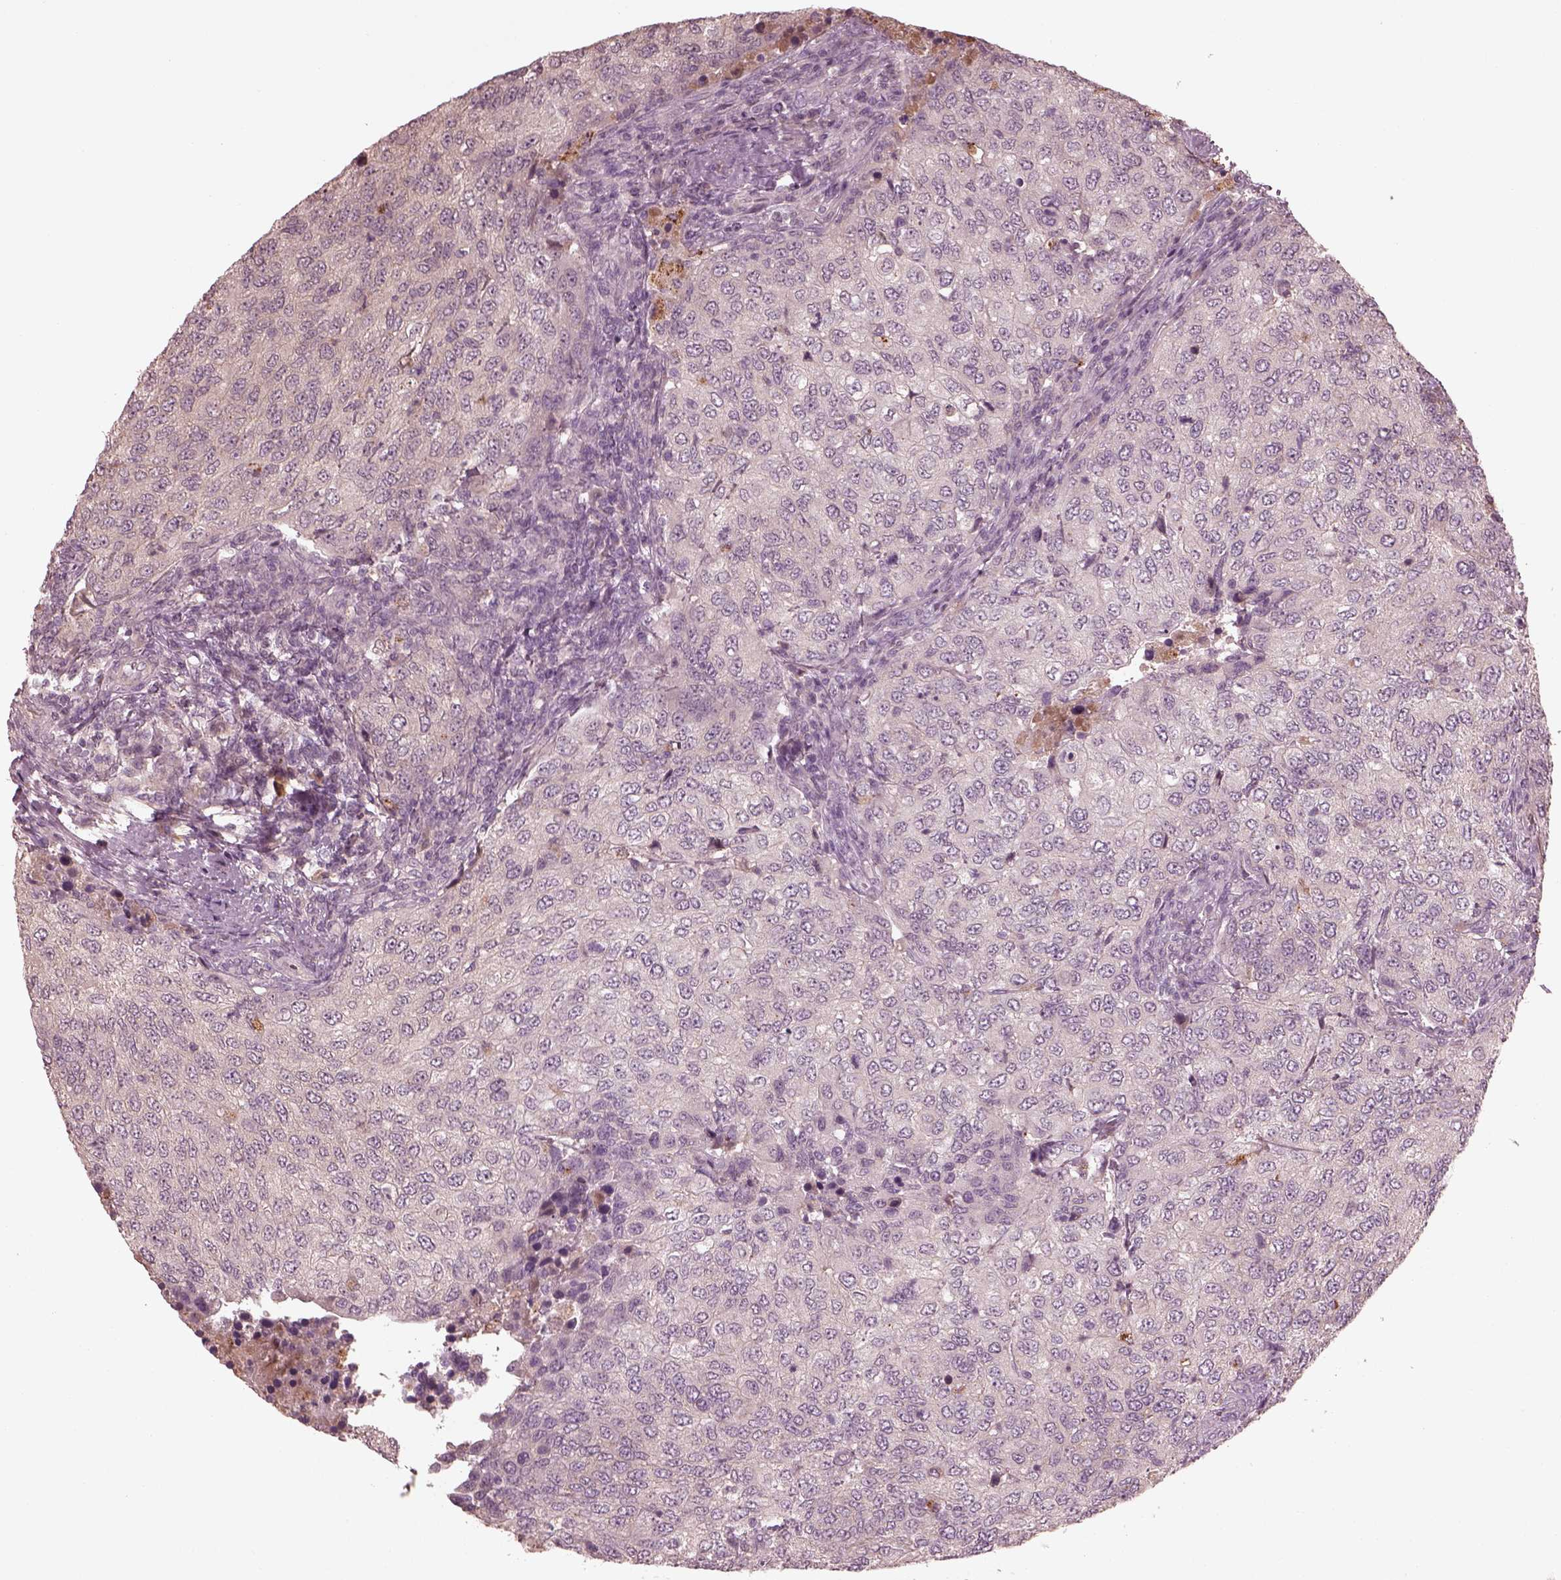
{"staining": {"intensity": "negative", "quantity": "none", "location": "none"}, "tissue": "urothelial cancer", "cell_type": "Tumor cells", "image_type": "cancer", "snomed": [{"axis": "morphology", "description": "Urothelial carcinoma, High grade"}, {"axis": "topography", "description": "Urinary bladder"}], "caption": "Immunohistochemical staining of urothelial cancer shows no significant staining in tumor cells. The staining is performed using DAB (3,3'-diaminobenzidine) brown chromogen with nuclei counter-stained in using hematoxylin.", "gene": "VWA5B1", "patient": {"sex": "female", "age": 78}}